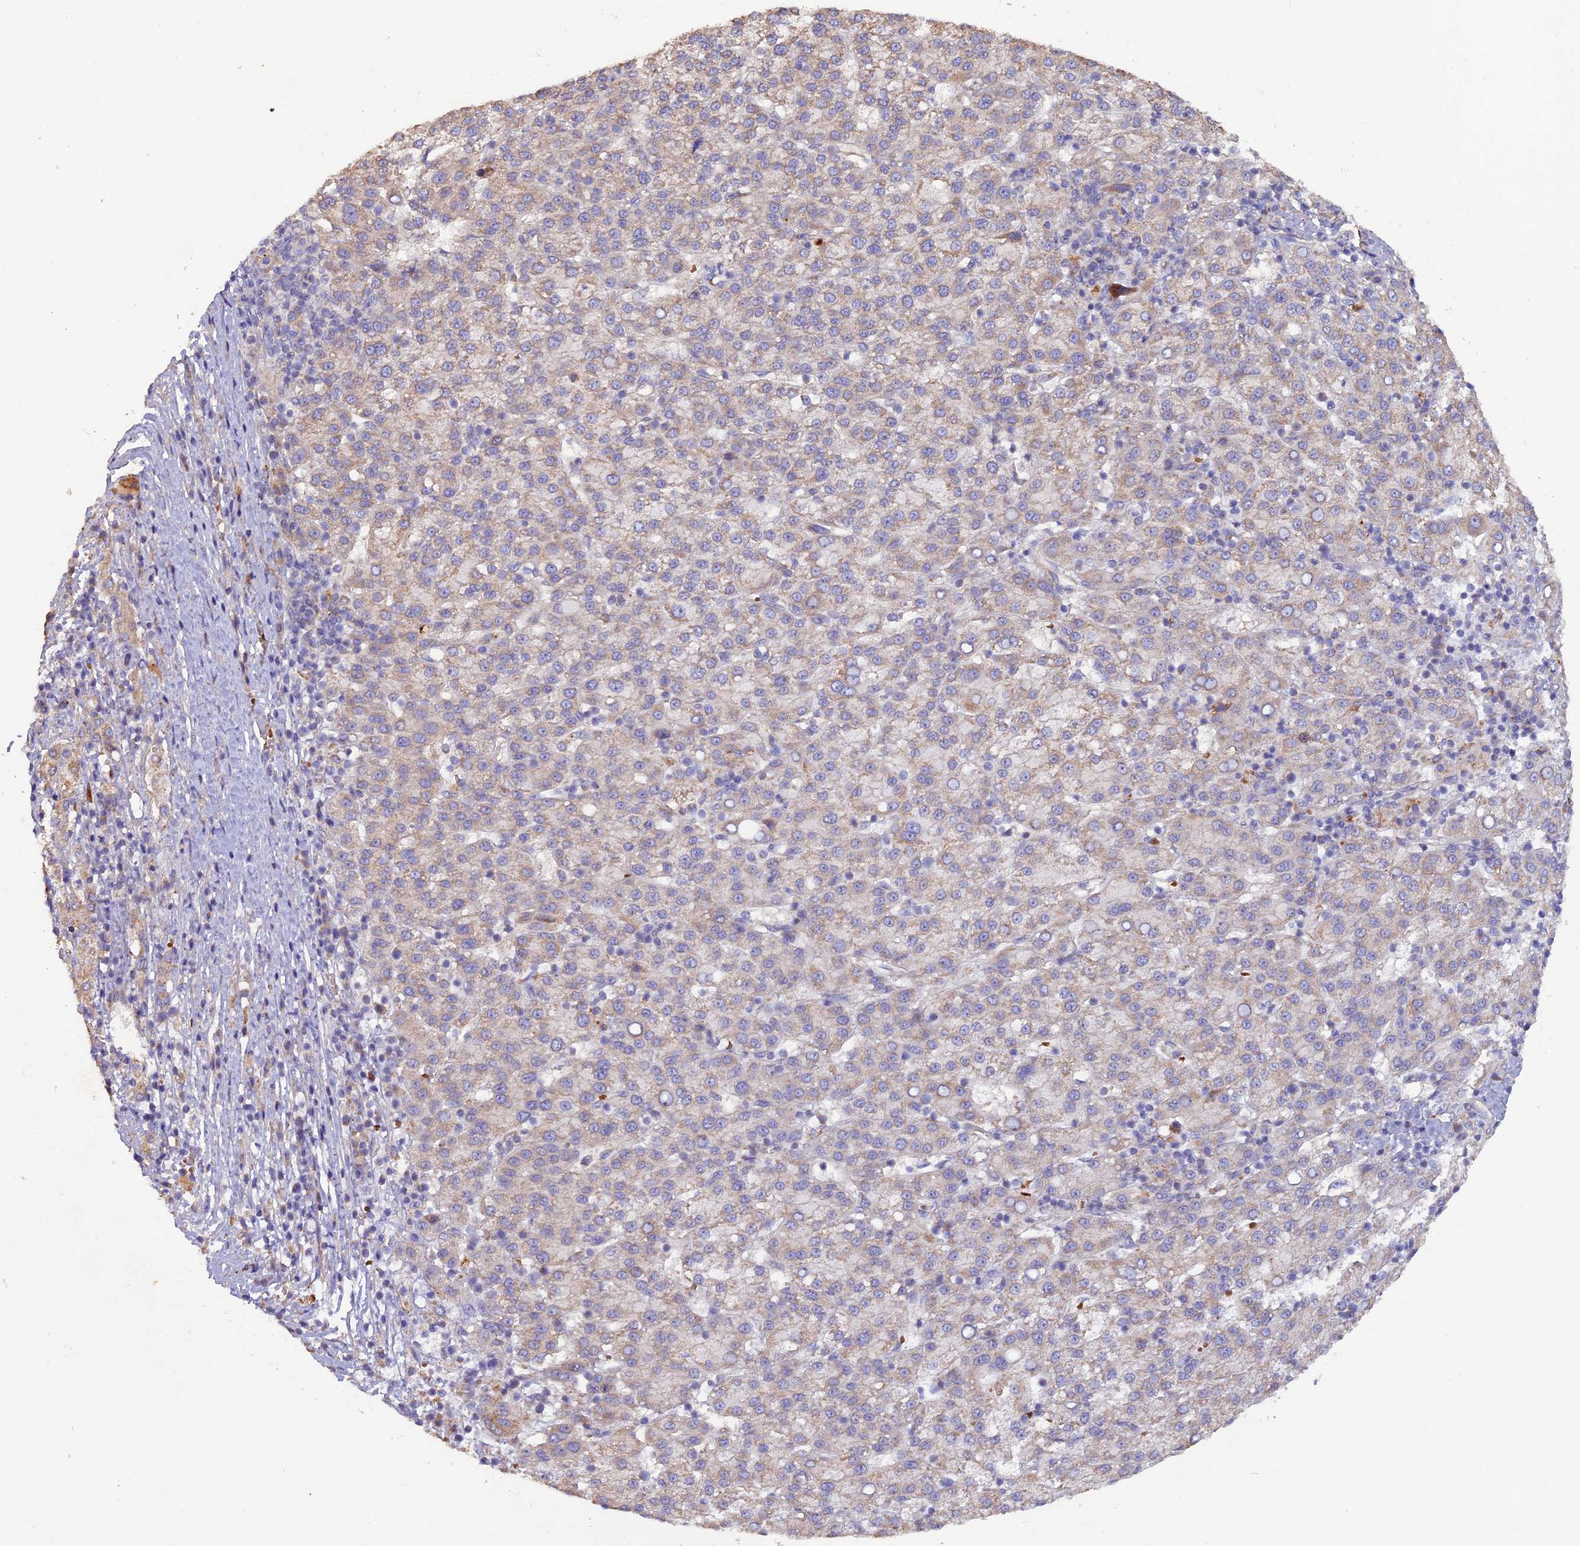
{"staining": {"intensity": "weak", "quantity": "25%-75%", "location": "cytoplasmic/membranous"}, "tissue": "liver cancer", "cell_type": "Tumor cells", "image_type": "cancer", "snomed": [{"axis": "morphology", "description": "Carcinoma, Hepatocellular, NOS"}, {"axis": "topography", "description": "Liver"}], "caption": "This is a photomicrograph of IHC staining of hepatocellular carcinoma (liver), which shows weak staining in the cytoplasmic/membranous of tumor cells.", "gene": "DUS3L", "patient": {"sex": "female", "age": 58}}